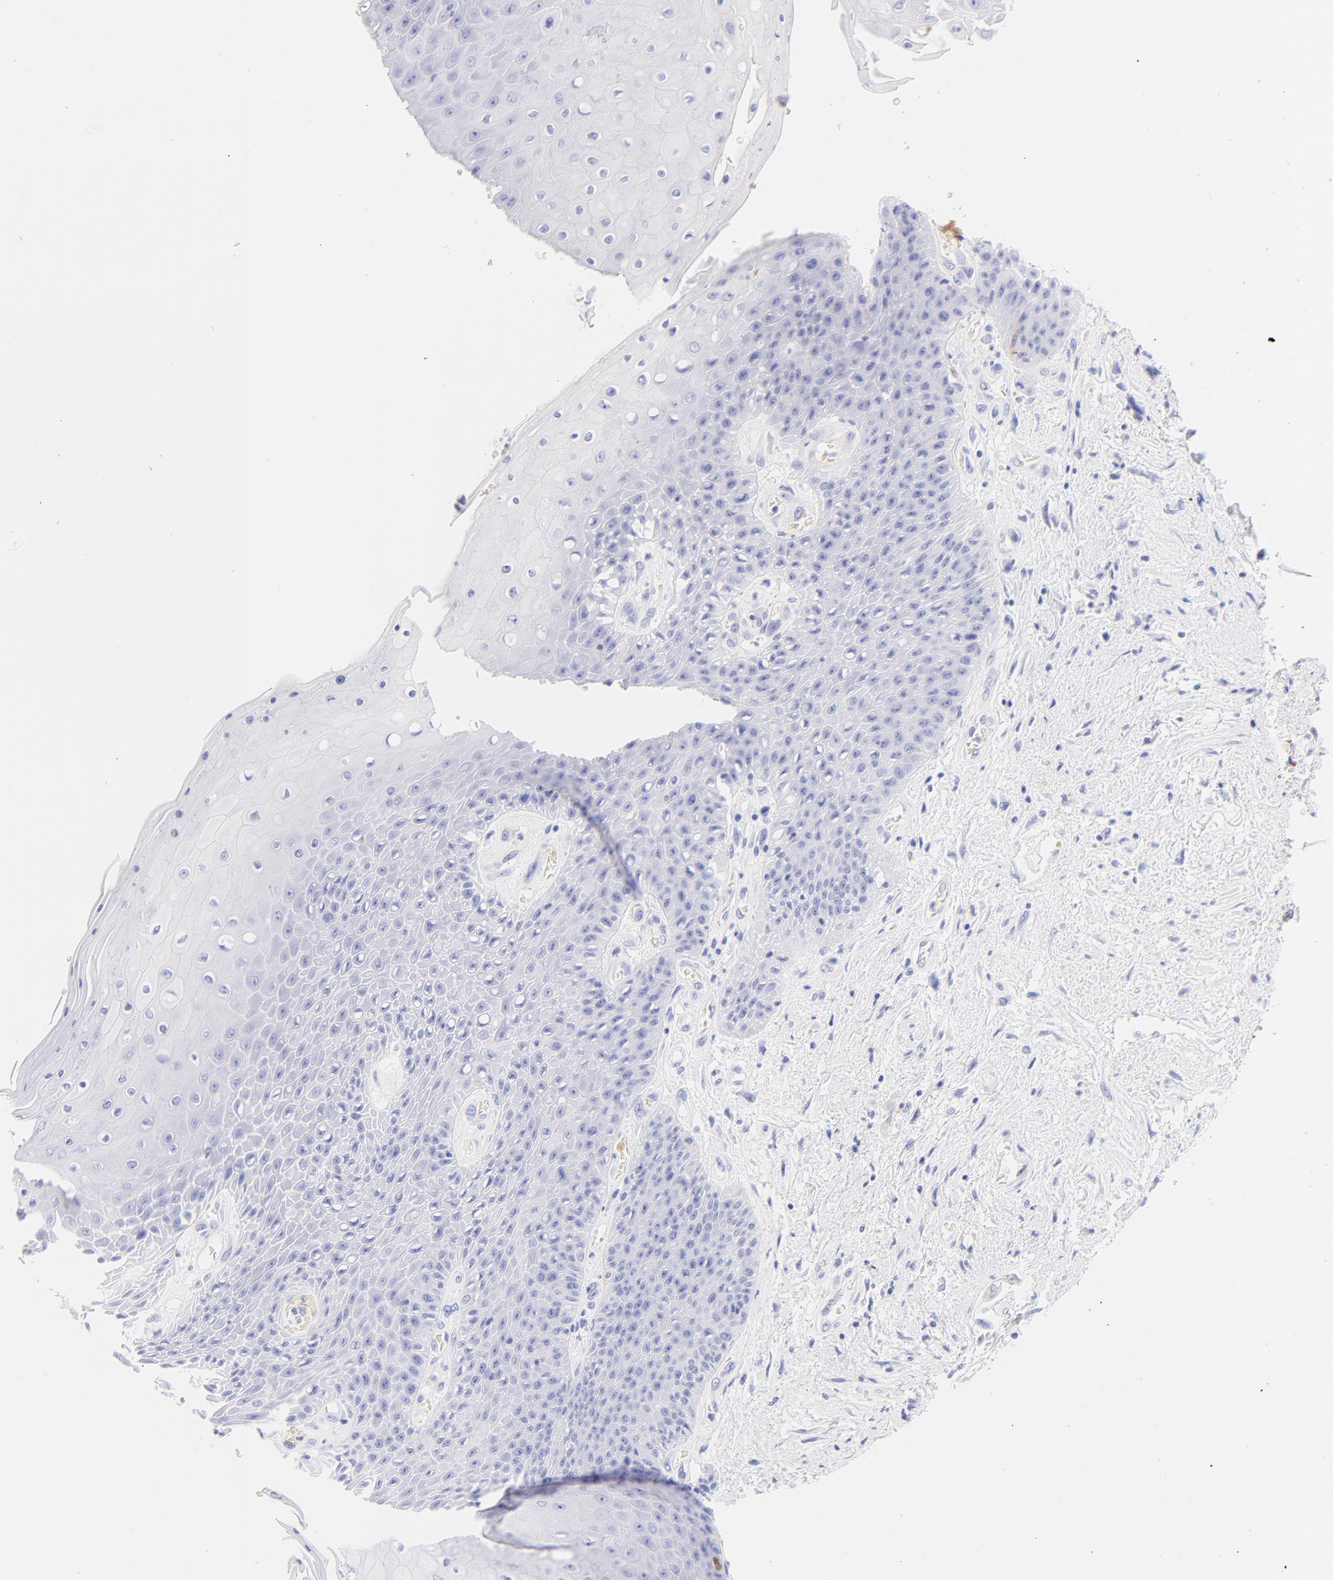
{"staining": {"intensity": "negative", "quantity": "none", "location": "none"}, "tissue": "skin", "cell_type": "Epidermal cells", "image_type": "normal", "snomed": [{"axis": "morphology", "description": "Normal tissue, NOS"}, {"axis": "topography", "description": "Anal"}], "caption": "High magnification brightfield microscopy of unremarkable skin stained with DAB (brown) and counterstained with hematoxylin (blue): epidermal cells show no significant staining. (Stains: DAB IHC with hematoxylin counter stain, Microscopy: brightfield microscopy at high magnification).", "gene": "FRMPD3", "patient": {"sex": "female", "age": 46}}